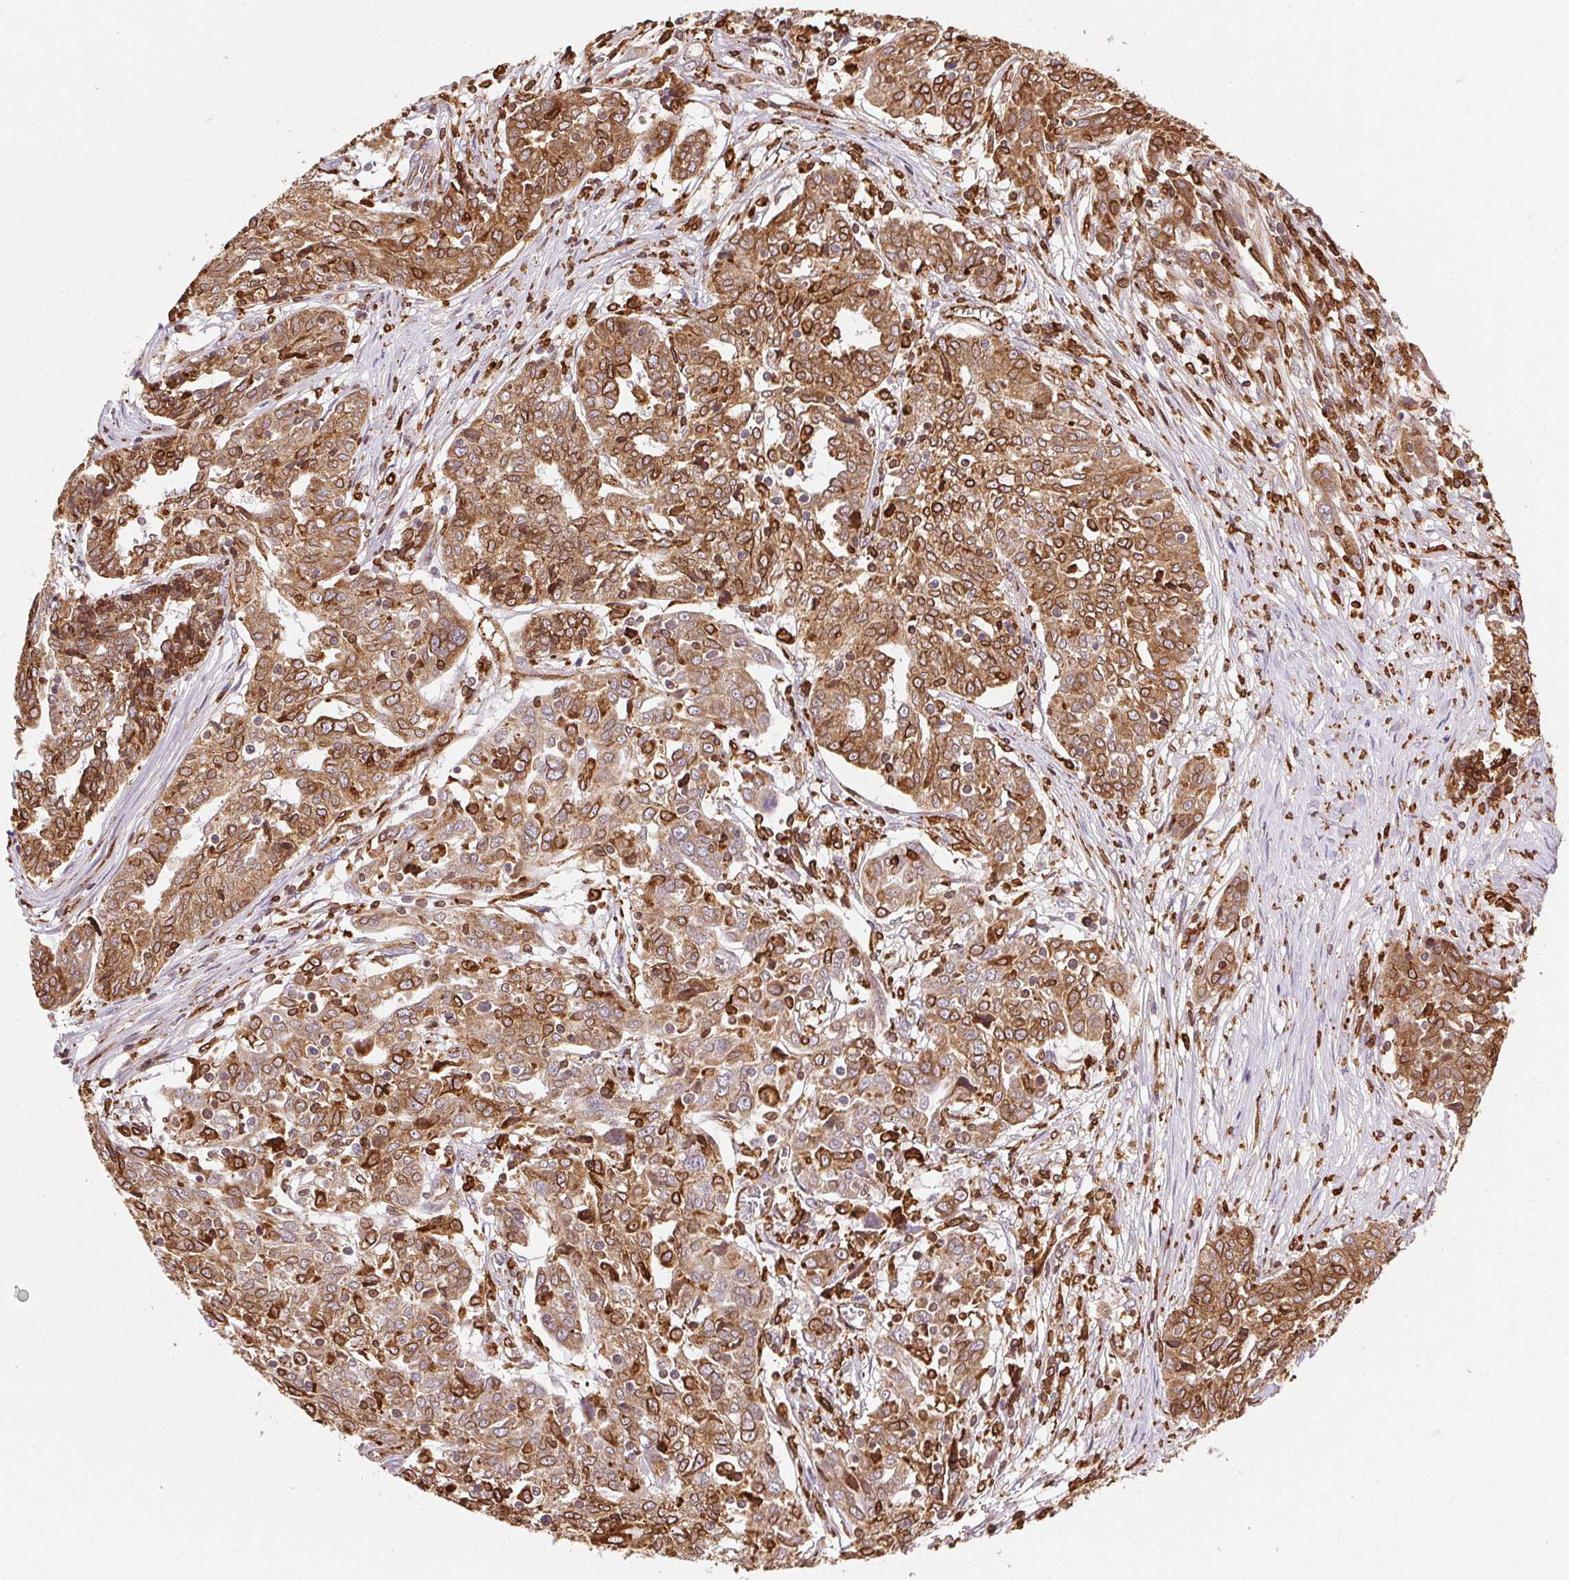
{"staining": {"intensity": "moderate", "quantity": ">75%", "location": "cytoplasmic/membranous"}, "tissue": "ovarian cancer", "cell_type": "Tumor cells", "image_type": "cancer", "snomed": [{"axis": "morphology", "description": "Cystadenocarcinoma, serous, NOS"}, {"axis": "topography", "description": "Ovary"}], "caption": "Ovarian serous cystadenocarcinoma stained for a protein (brown) displays moderate cytoplasmic/membranous positive staining in approximately >75% of tumor cells.", "gene": "RNASET2", "patient": {"sex": "female", "age": 67}}